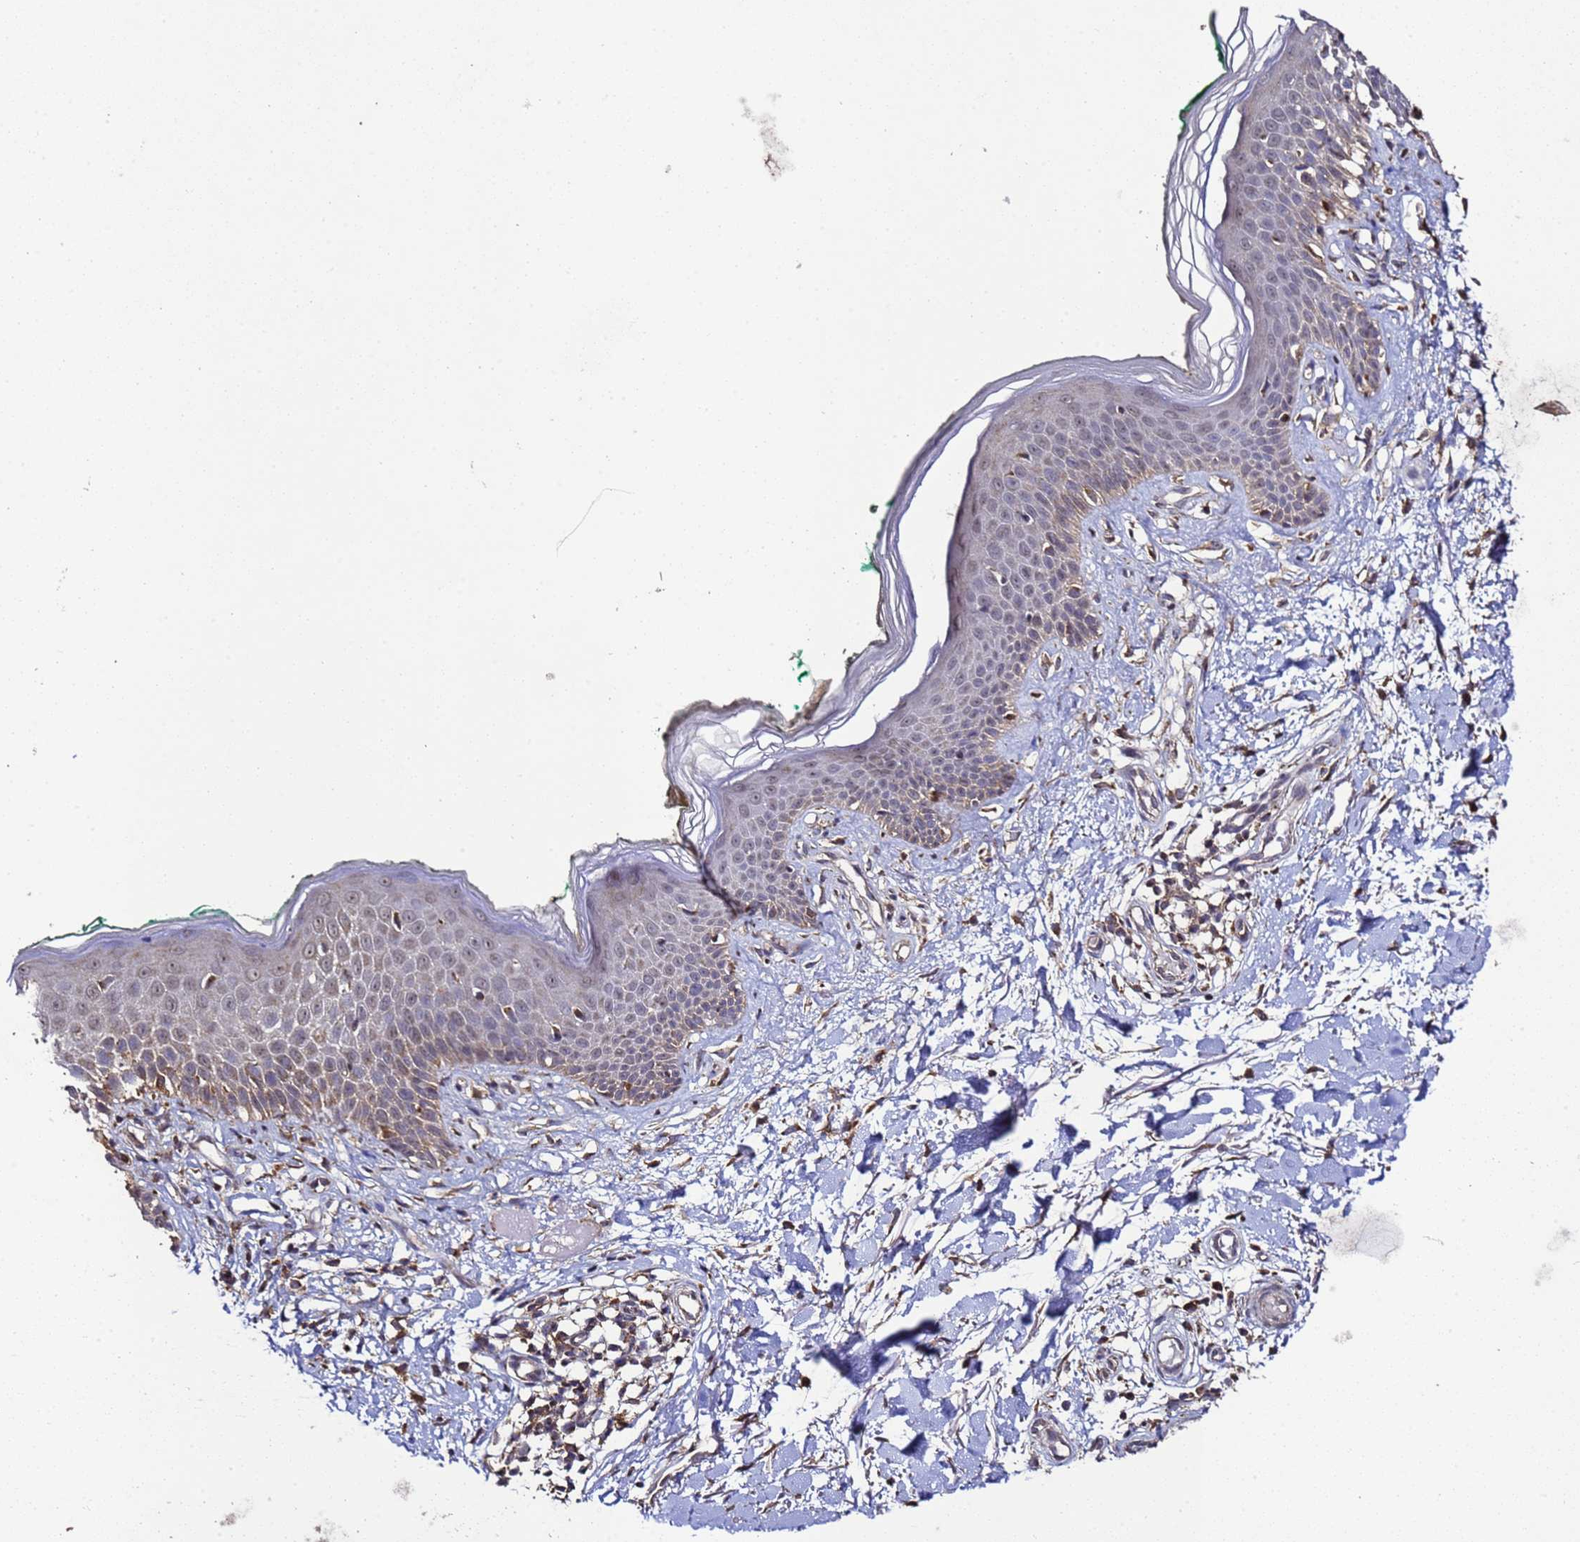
{"staining": {"intensity": "moderate", "quantity": ">75%", "location": "cytoplasmic/membranous"}, "tissue": "skin", "cell_type": "Fibroblasts", "image_type": "normal", "snomed": [{"axis": "morphology", "description": "Normal tissue, NOS"}, {"axis": "morphology", "description": "Malignant melanoma, NOS"}, {"axis": "topography", "description": "Skin"}], "caption": "Immunohistochemistry (IHC) of normal human skin demonstrates medium levels of moderate cytoplasmic/membranous positivity in about >75% of fibroblasts. The staining was performed using DAB (3,3'-diaminobenzidine) to visualize the protein expression in brown, while the nuclei were stained in blue with hematoxylin (Magnification: 20x).", "gene": "HSPBAP1", "patient": {"sex": "male", "age": 62}}